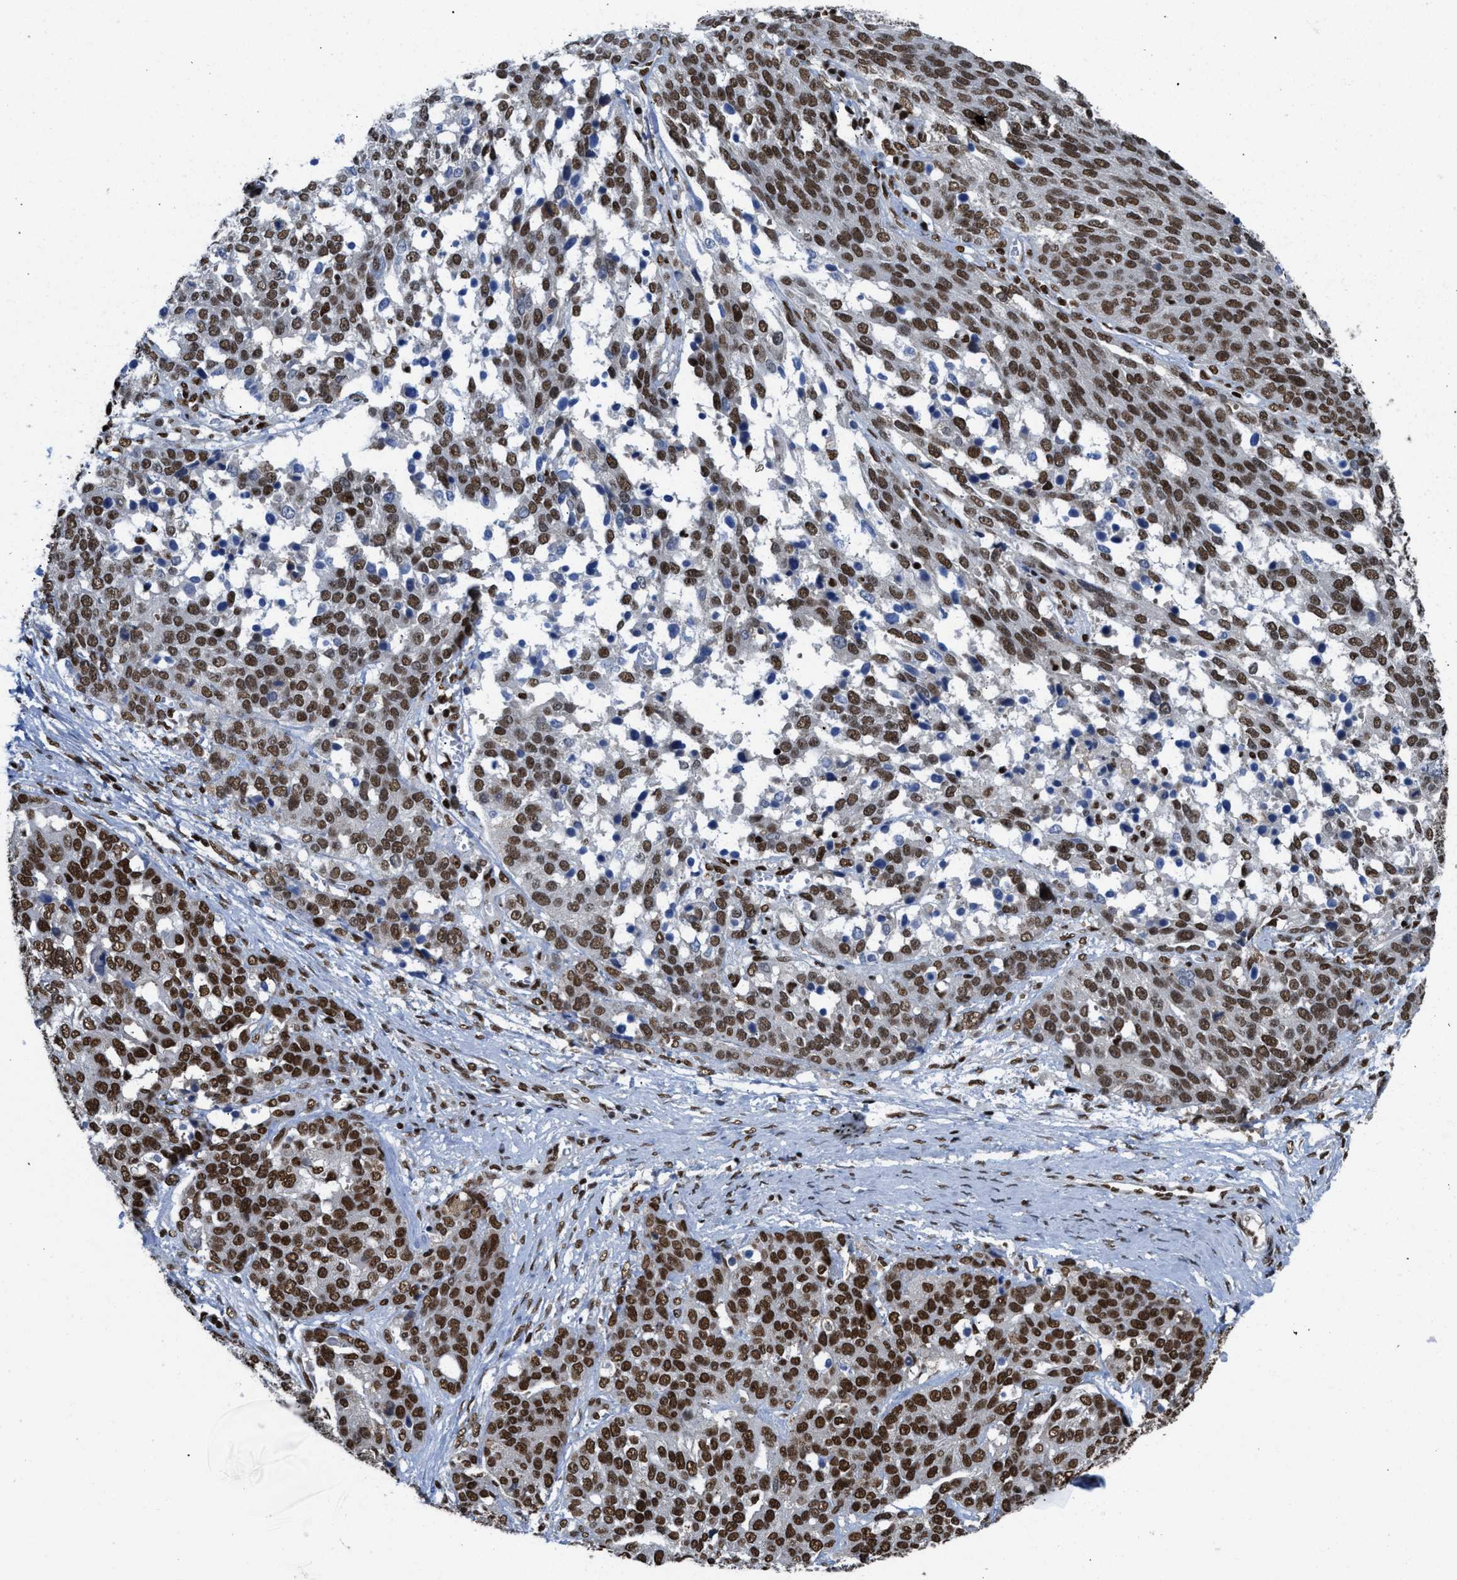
{"staining": {"intensity": "strong", "quantity": ">75%", "location": "nuclear"}, "tissue": "ovarian cancer", "cell_type": "Tumor cells", "image_type": "cancer", "snomed": [{"axis": "morphology", "description": "Cystadenocarcinoma, serous, NOS"}, {"axis": "topography", "description": "Ovary"}], "caption": "Immunohistochemical staining of ovarian cancer exhibits high levels of strong nuclear expression in about >75% of tumor cells.", "gene": "SCAF4", "patient": {"sex": "female", "age": 44}}